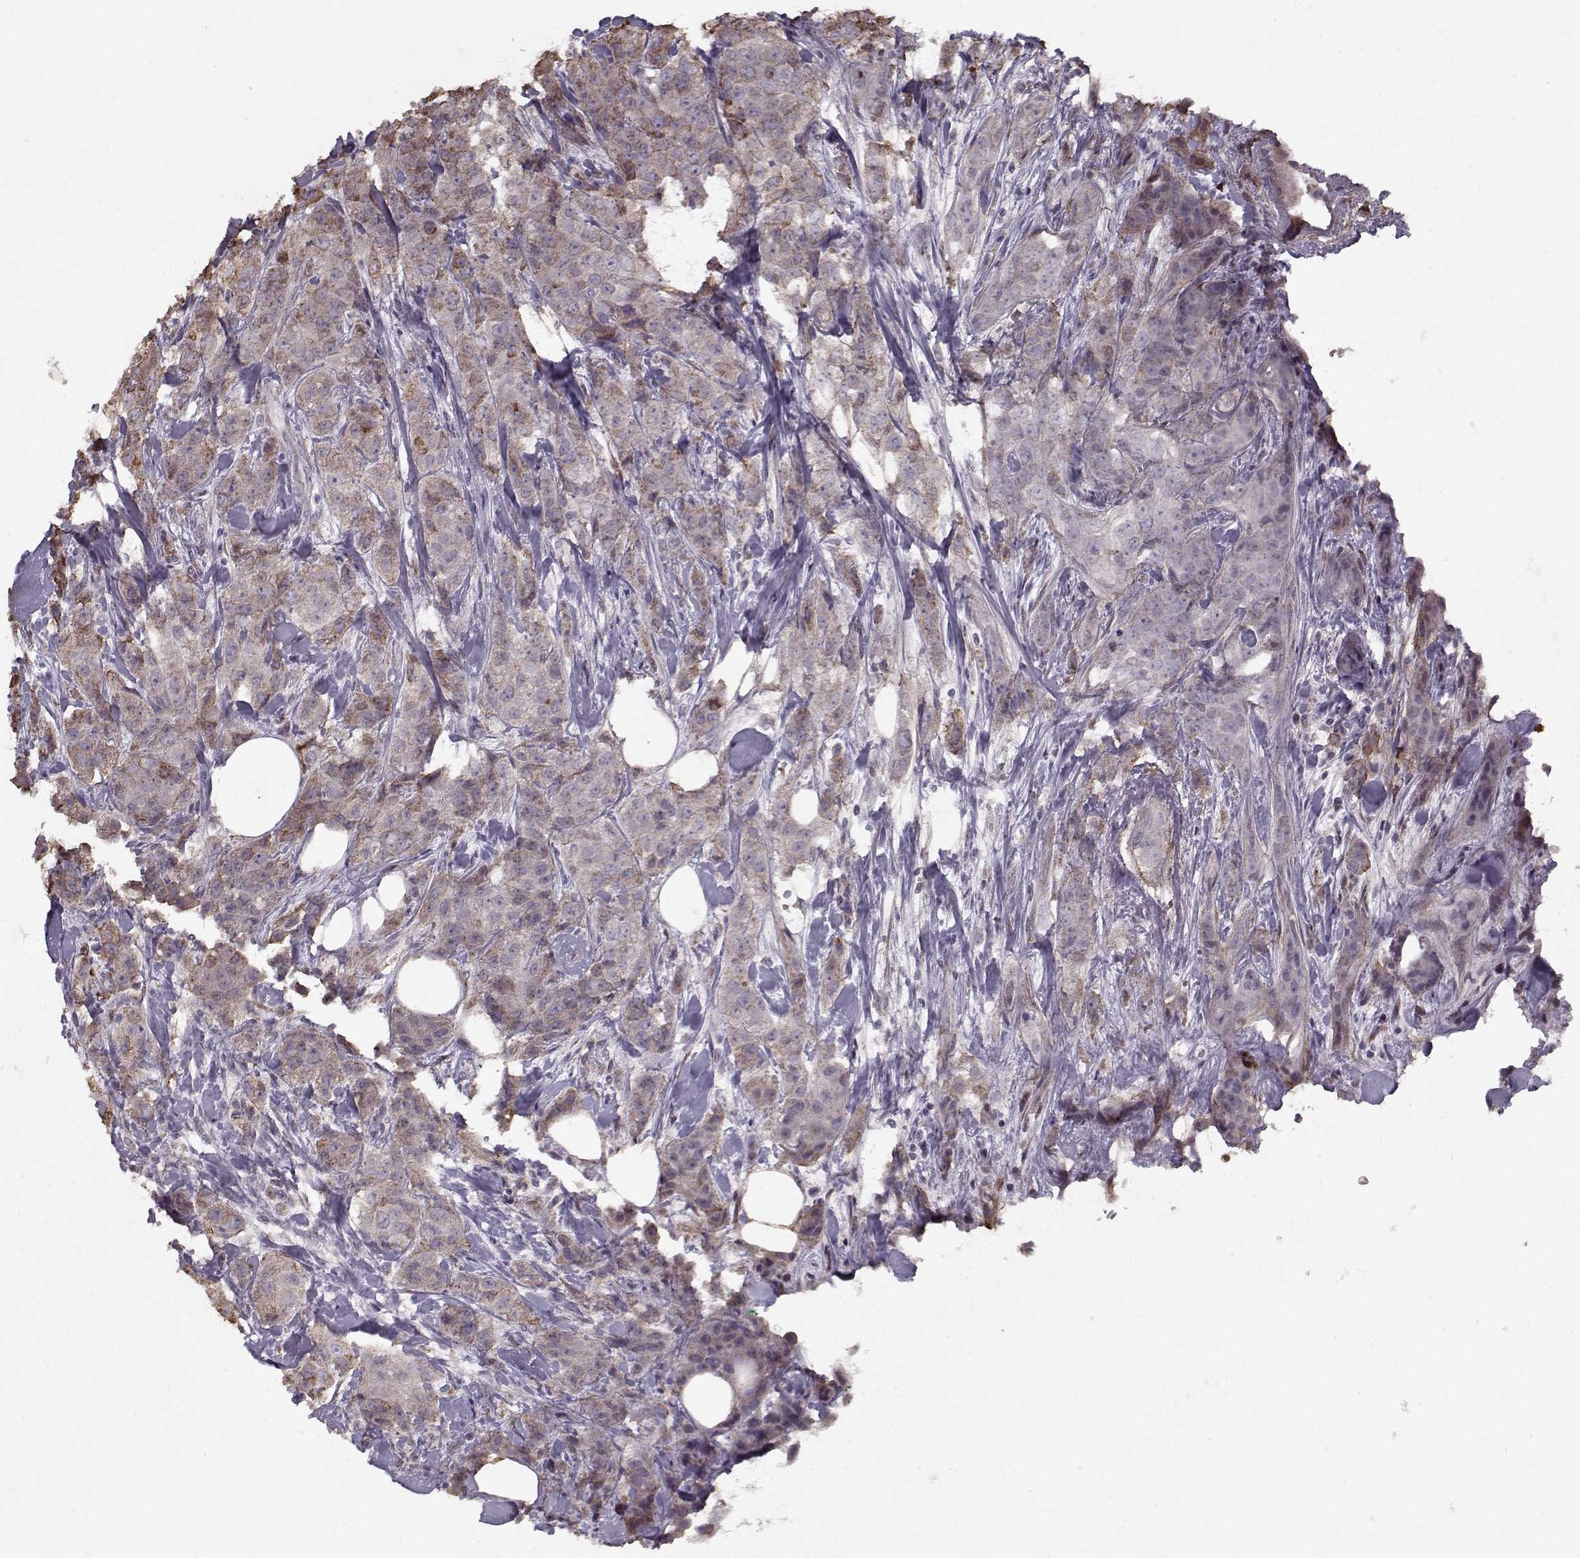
{"staining": {"intensity": "moderate", "quantity": "25%-75%", "location": "cytoplasmic/membranous"}, "tissue": "breast cancer", "cell_type": "Tumor cells", "image_type": "cancer", "snomed": [{"axis": "morphology", "description": "Duct carcinoma"}, {"axis": "topography", "description": "Breast"}], "caption": "Breast infiltrating ductal carcinoma stained for a protein reveals moderate cytoplasmic/membranous positivity in tumor cells.", "gene": "LAMA2", "patient": {"sex": "female", "age": 43}}